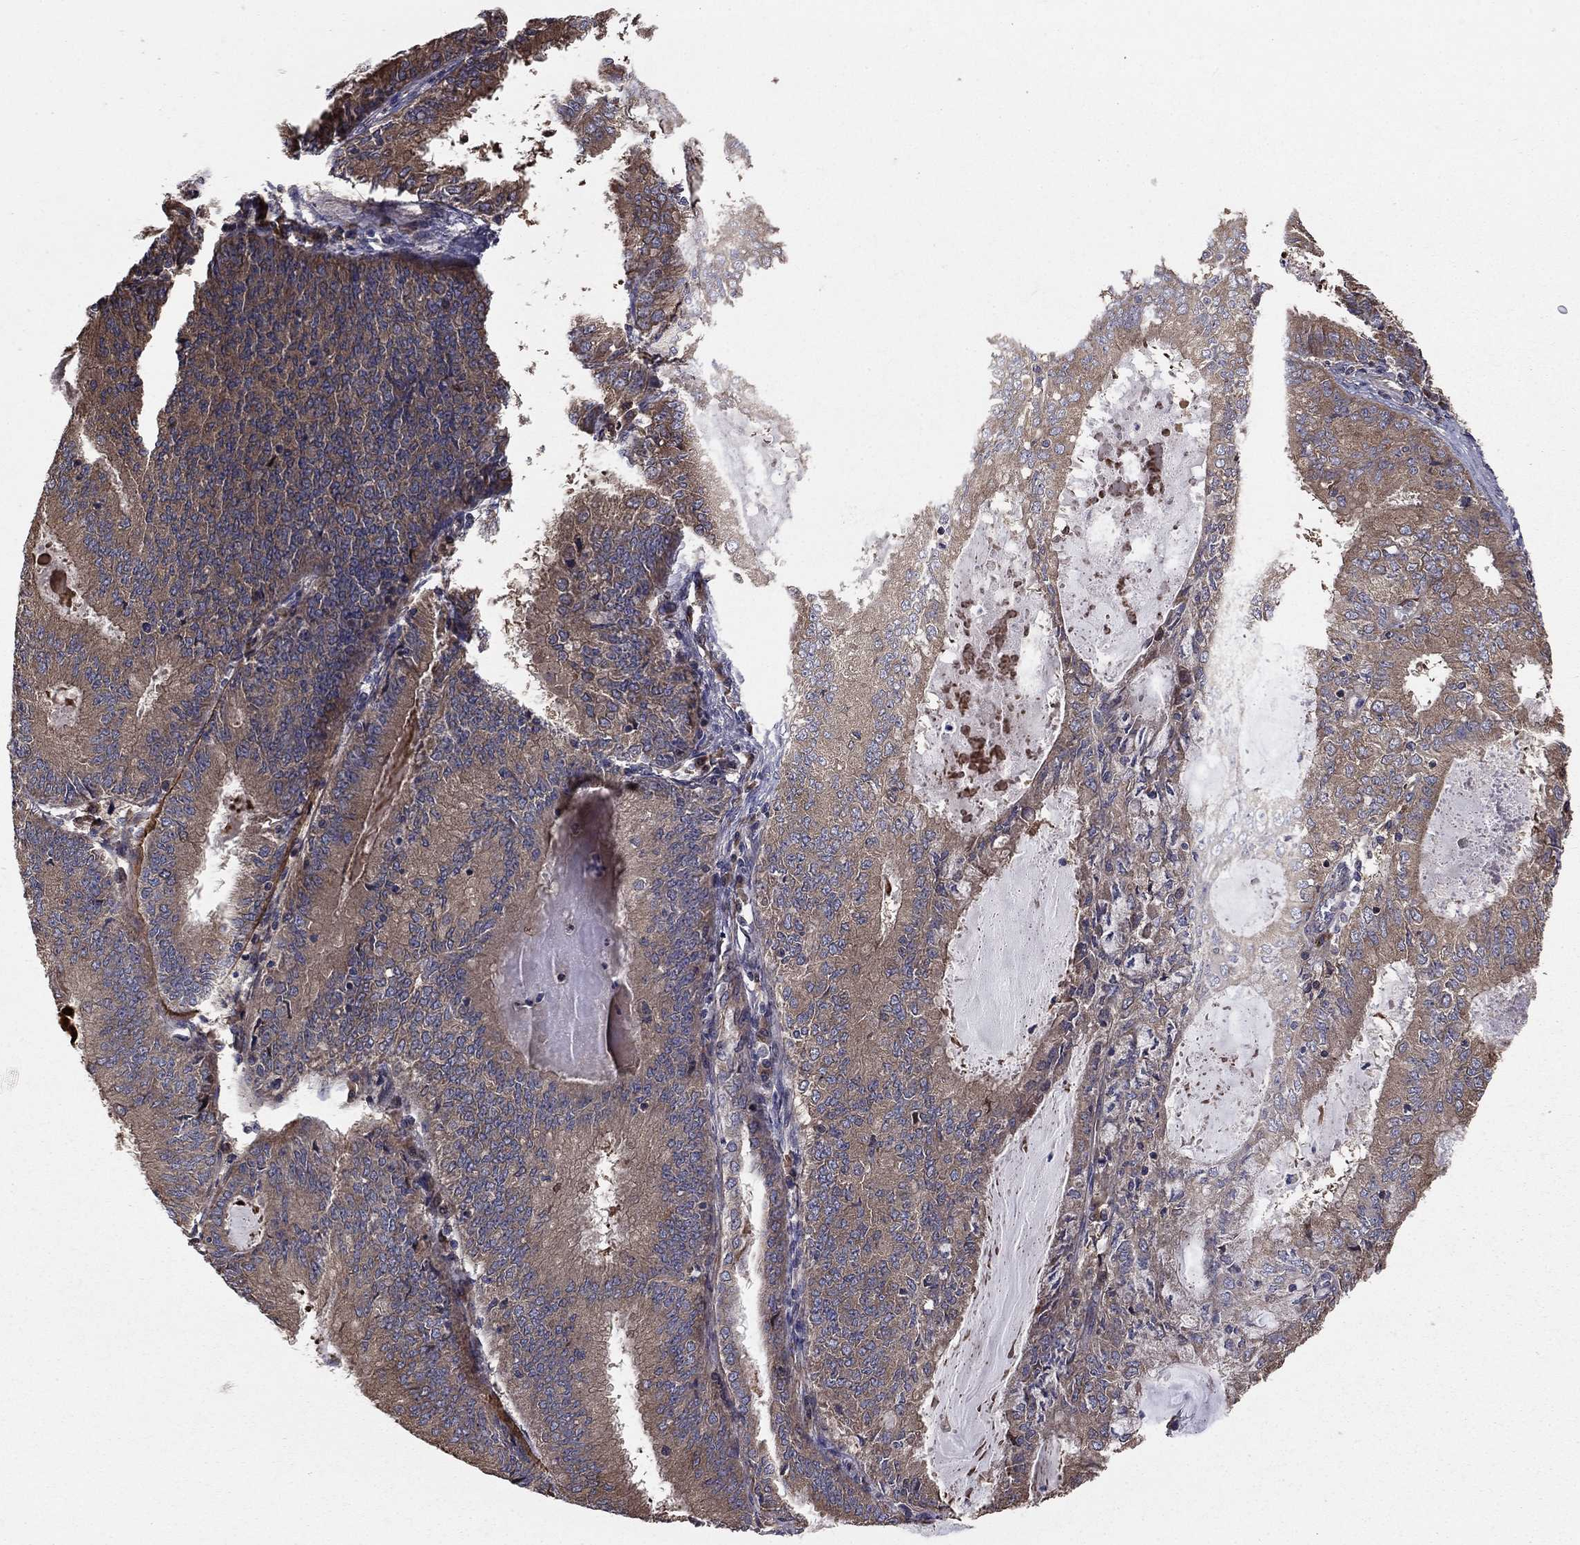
{"staining": {"intensity": "weak", "quantity": "<25%", "location": "cytoplasmic/membranous"}, "tissue": "endometrial cancer", "cell_type": "Tumor cells", "image_type": "cancer", "snomed": [{"axis": "morphology", "description": "Adenocarcinoma, NOS"}, {"axis": "topography", "description": "Endometrium"}], "caption": "Immunohistochemical staining of human endometrial cancer displays no significant expression in tumor cells.", "gene": "BABAM2", "patient": {"sex": "female", "age": 57}}